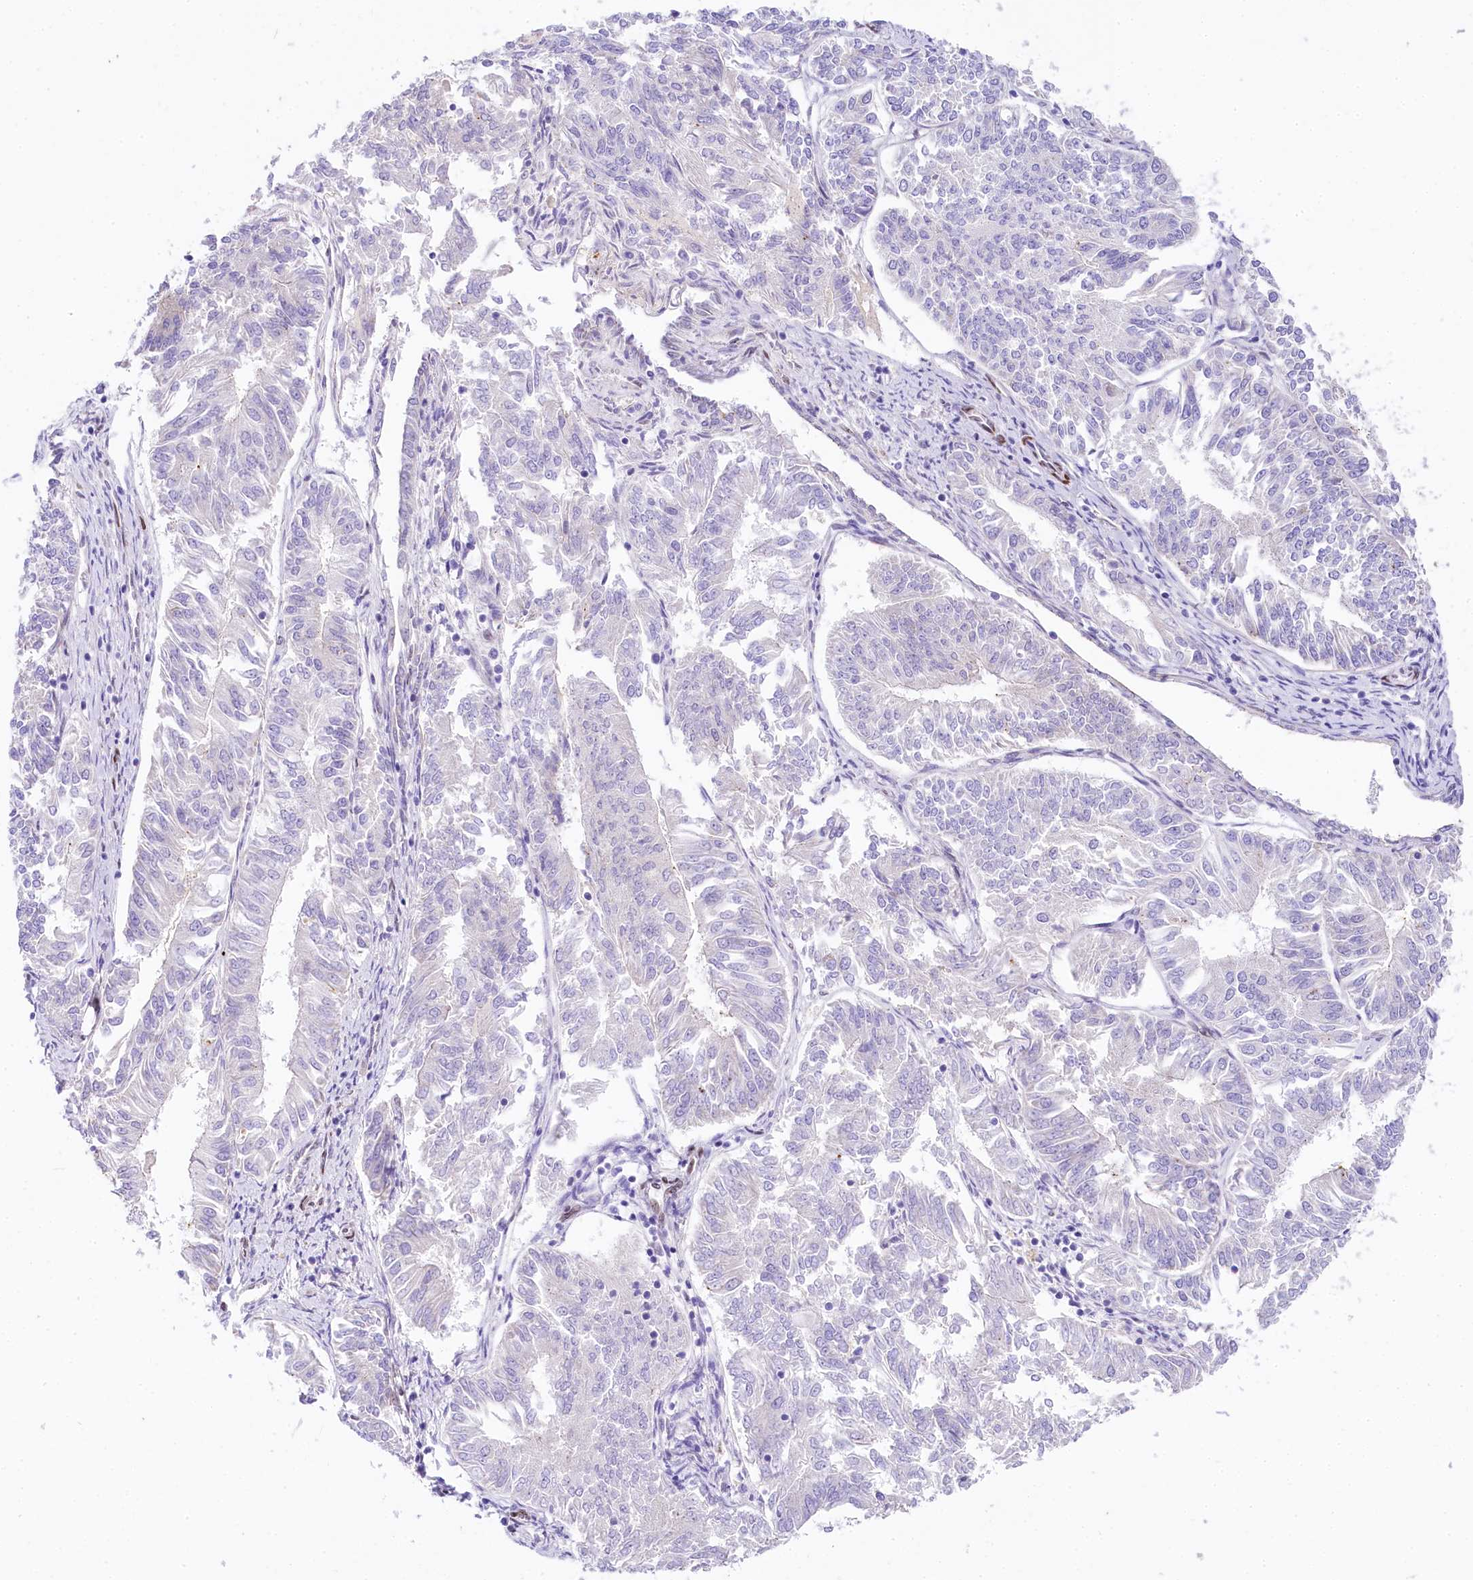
{"staining": {"intensity": "negative", "quantity": "none", "location": "none"}, "tissue": "endometrial cancer", "cell_type": "Tumor cells", "image_type": "cancer", "snomed": [{"axis": "morphology", "description": "Adenocarcinoma, NOS"}, {"axis": "topography", "description": "Endometrium"}], "caption": "There is no significant expression in tumor cells of adenocarcinoma (endometrial).", "gene": "PPIP5K2", "patient": {"sex": "female", "age": 58}}